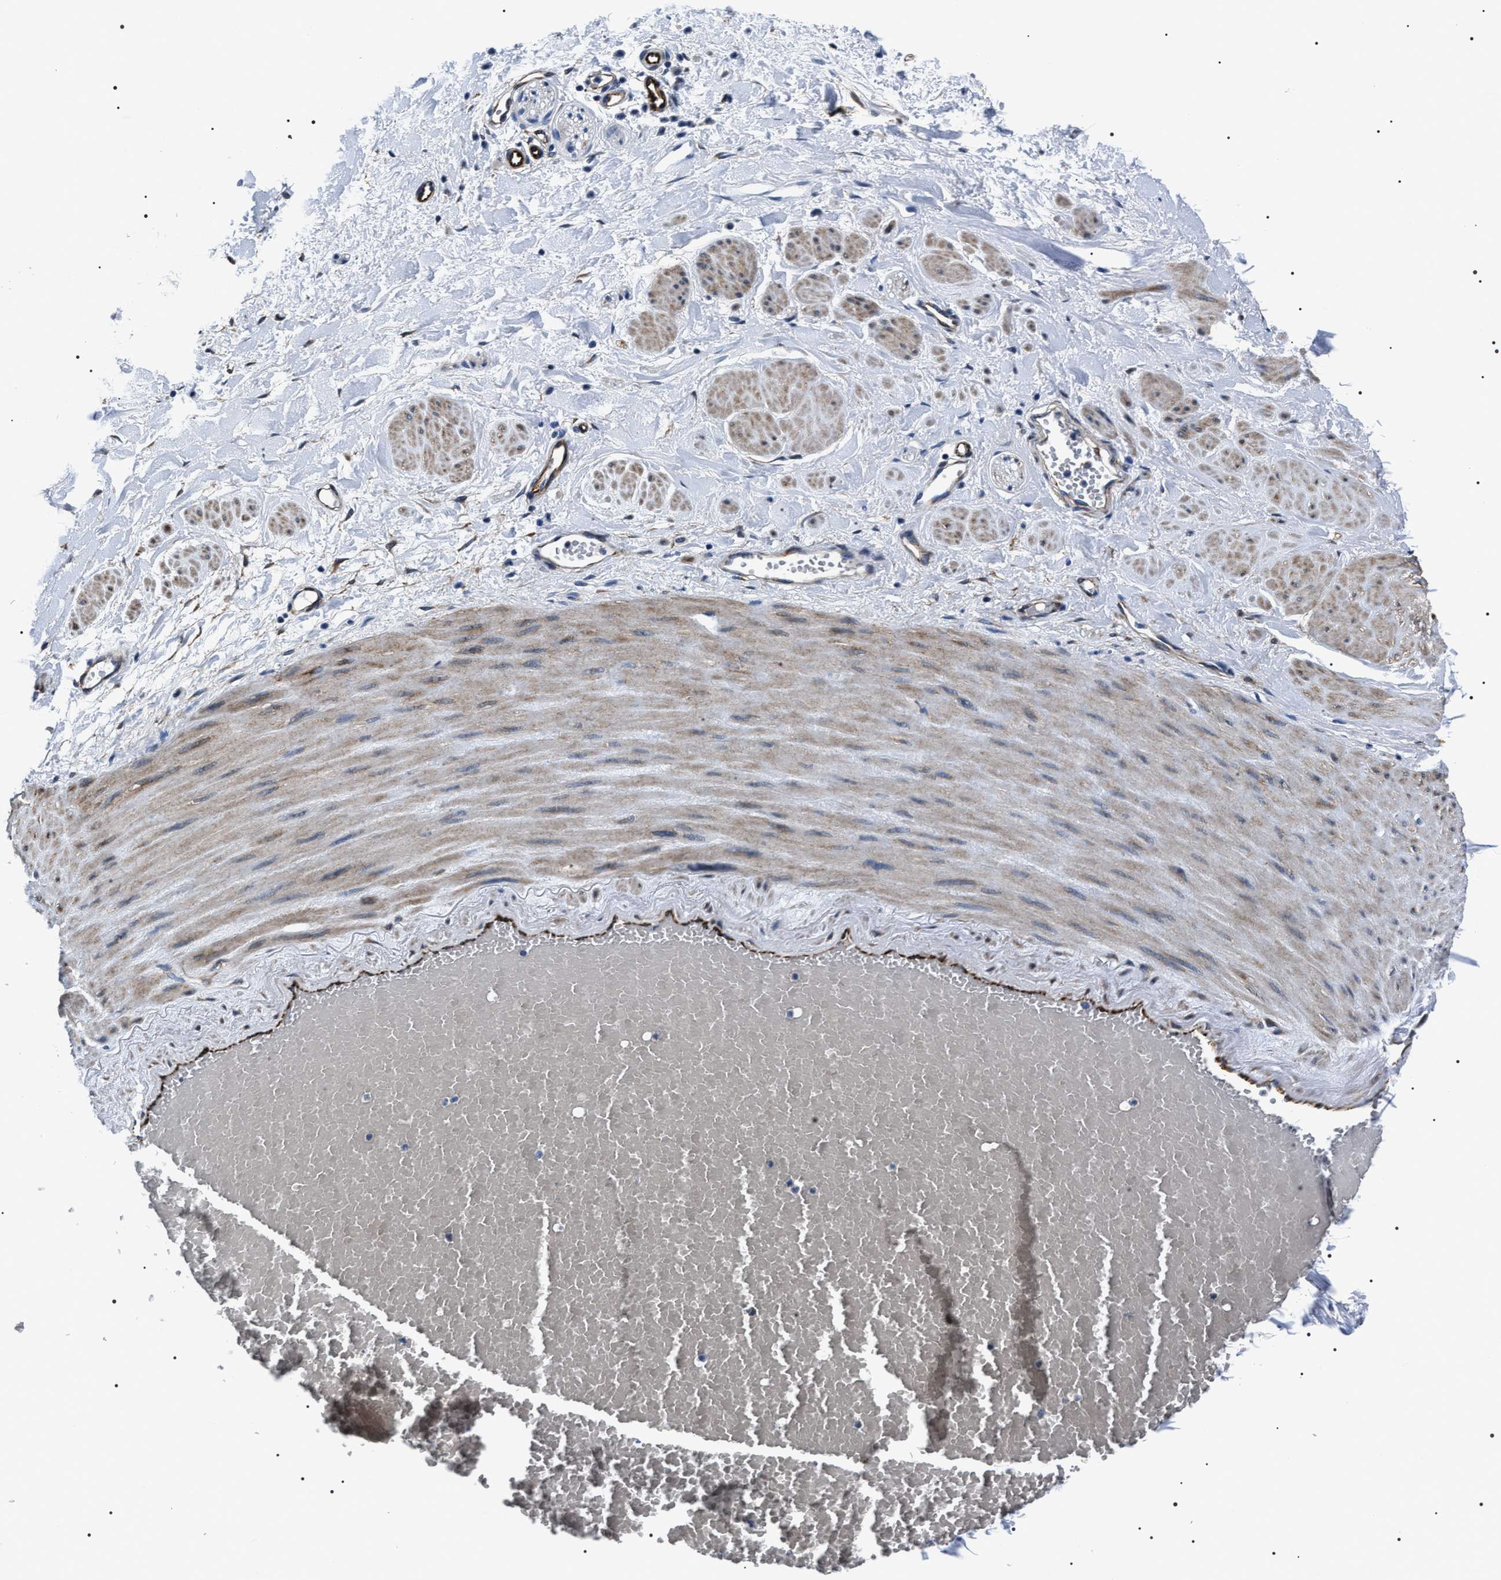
{"staining": {"intensity": "negative", "quantity": "none", "location": "none"}, "tissue": "adipose tissue", "cell_type": "Adipocytes", "image_type": "normal", "snomed": [{"axis": "morphology", "description": "Normal tissue, NOS"}, {"axis": "topography", "description": "Soft tissue"}, {"axis": "topography", "description": "Vascular tissue"}], "caption": "Immunohistochemistry of unremarkable human adipose tissue shows no expression in adipocytes.", "gene": "BAG2", "patient": {"sex": "female", "age": 35}}